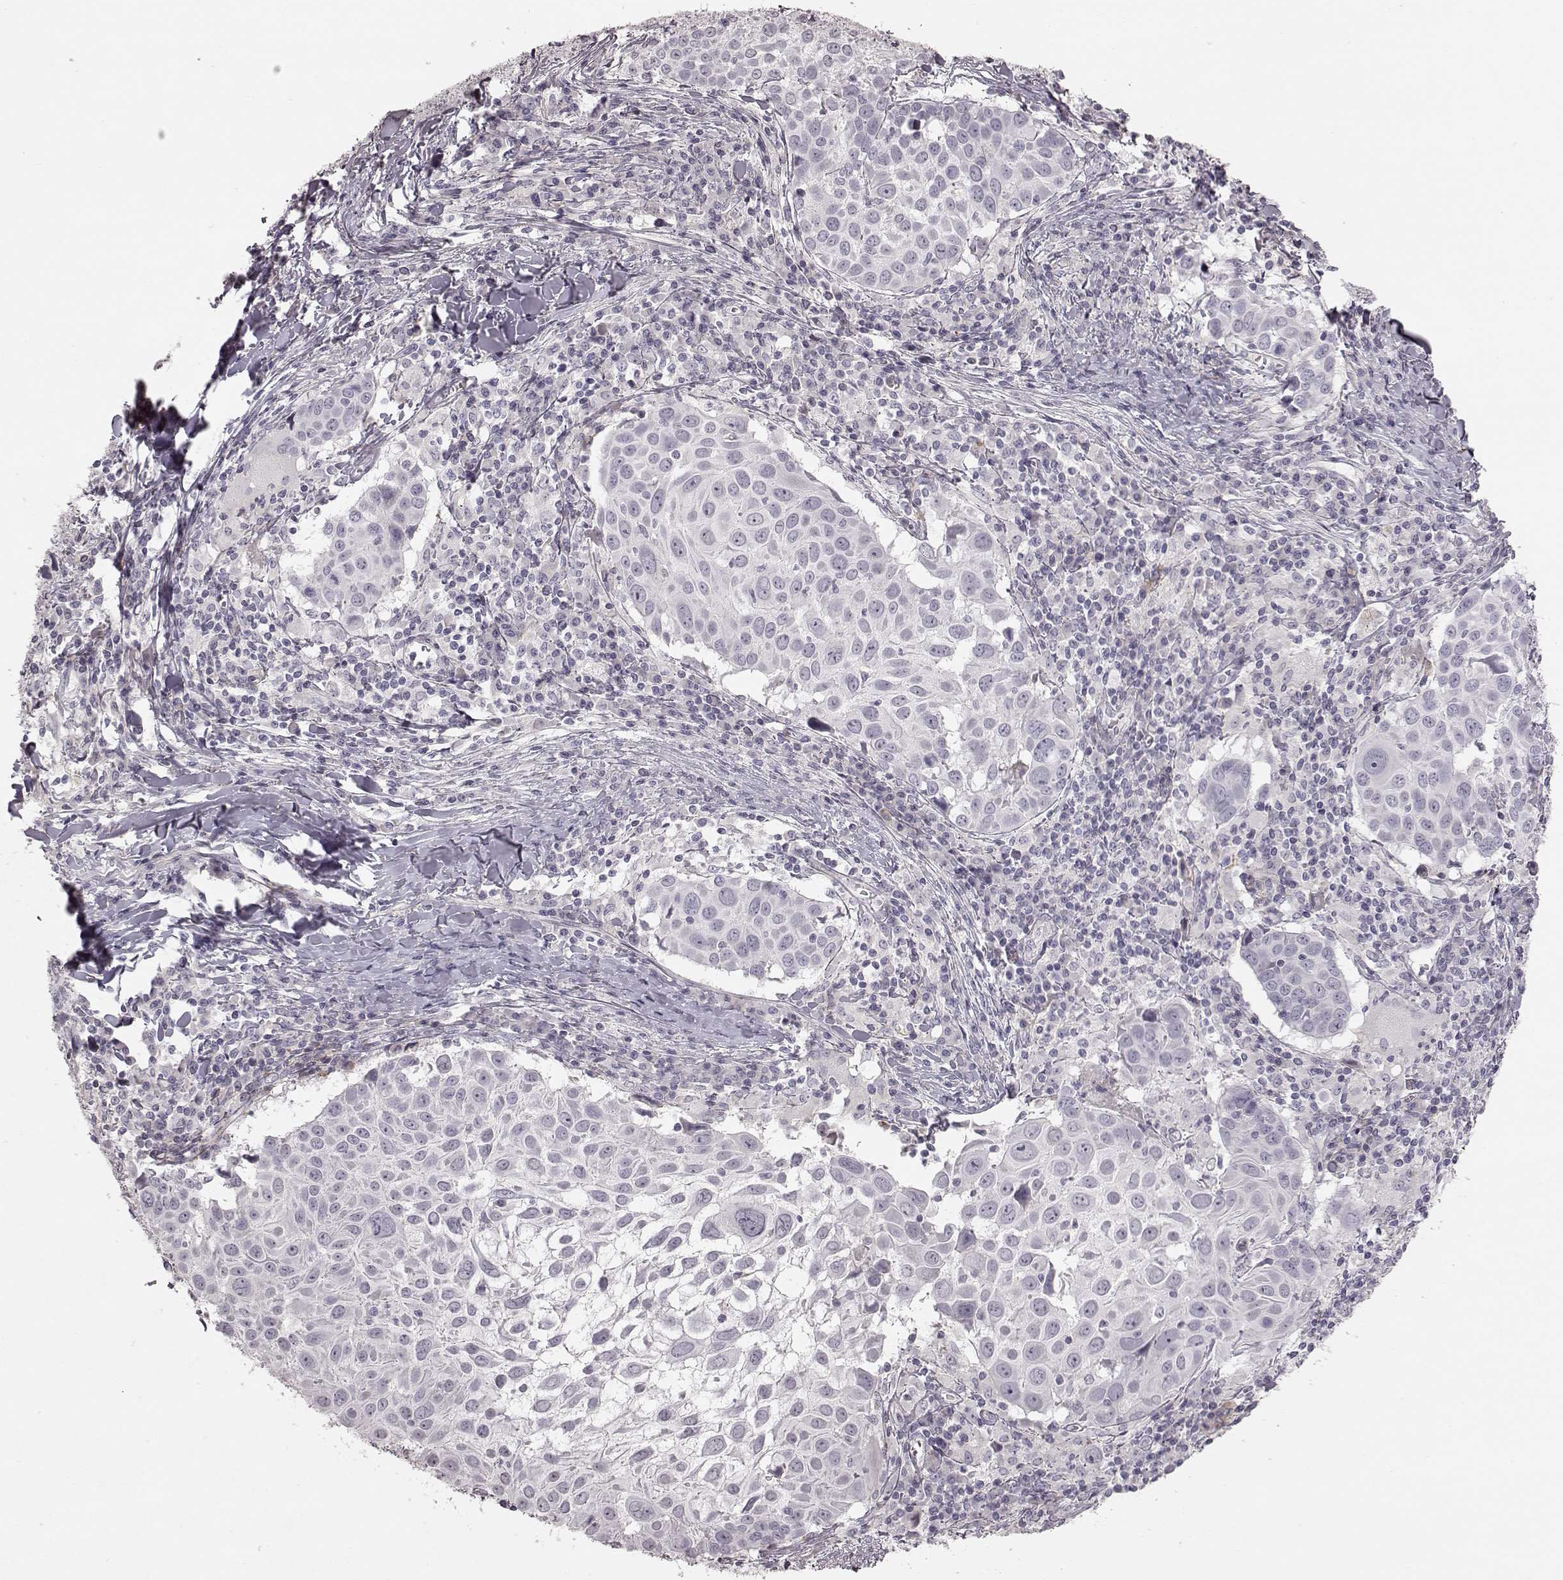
{"staining": {"intensity": "negative", "quantity": "none", "location": "none"}, "tissue": "lung cancer", "cell_type": "Tumor cells", "image_type": "cancer", "snomed": [{"axis": "morphology", "description": "Squamous cell carcinoma, NOS"}, {"axis": "topography", "description": "Lung"}], "caption": "A histopathology image of squamous cell carcinoma (lung) stained for a protein exhibits no brown staining in tumor cells.", "gene": "PRLHR", "patient": {"sex": "male", "age": 57}}